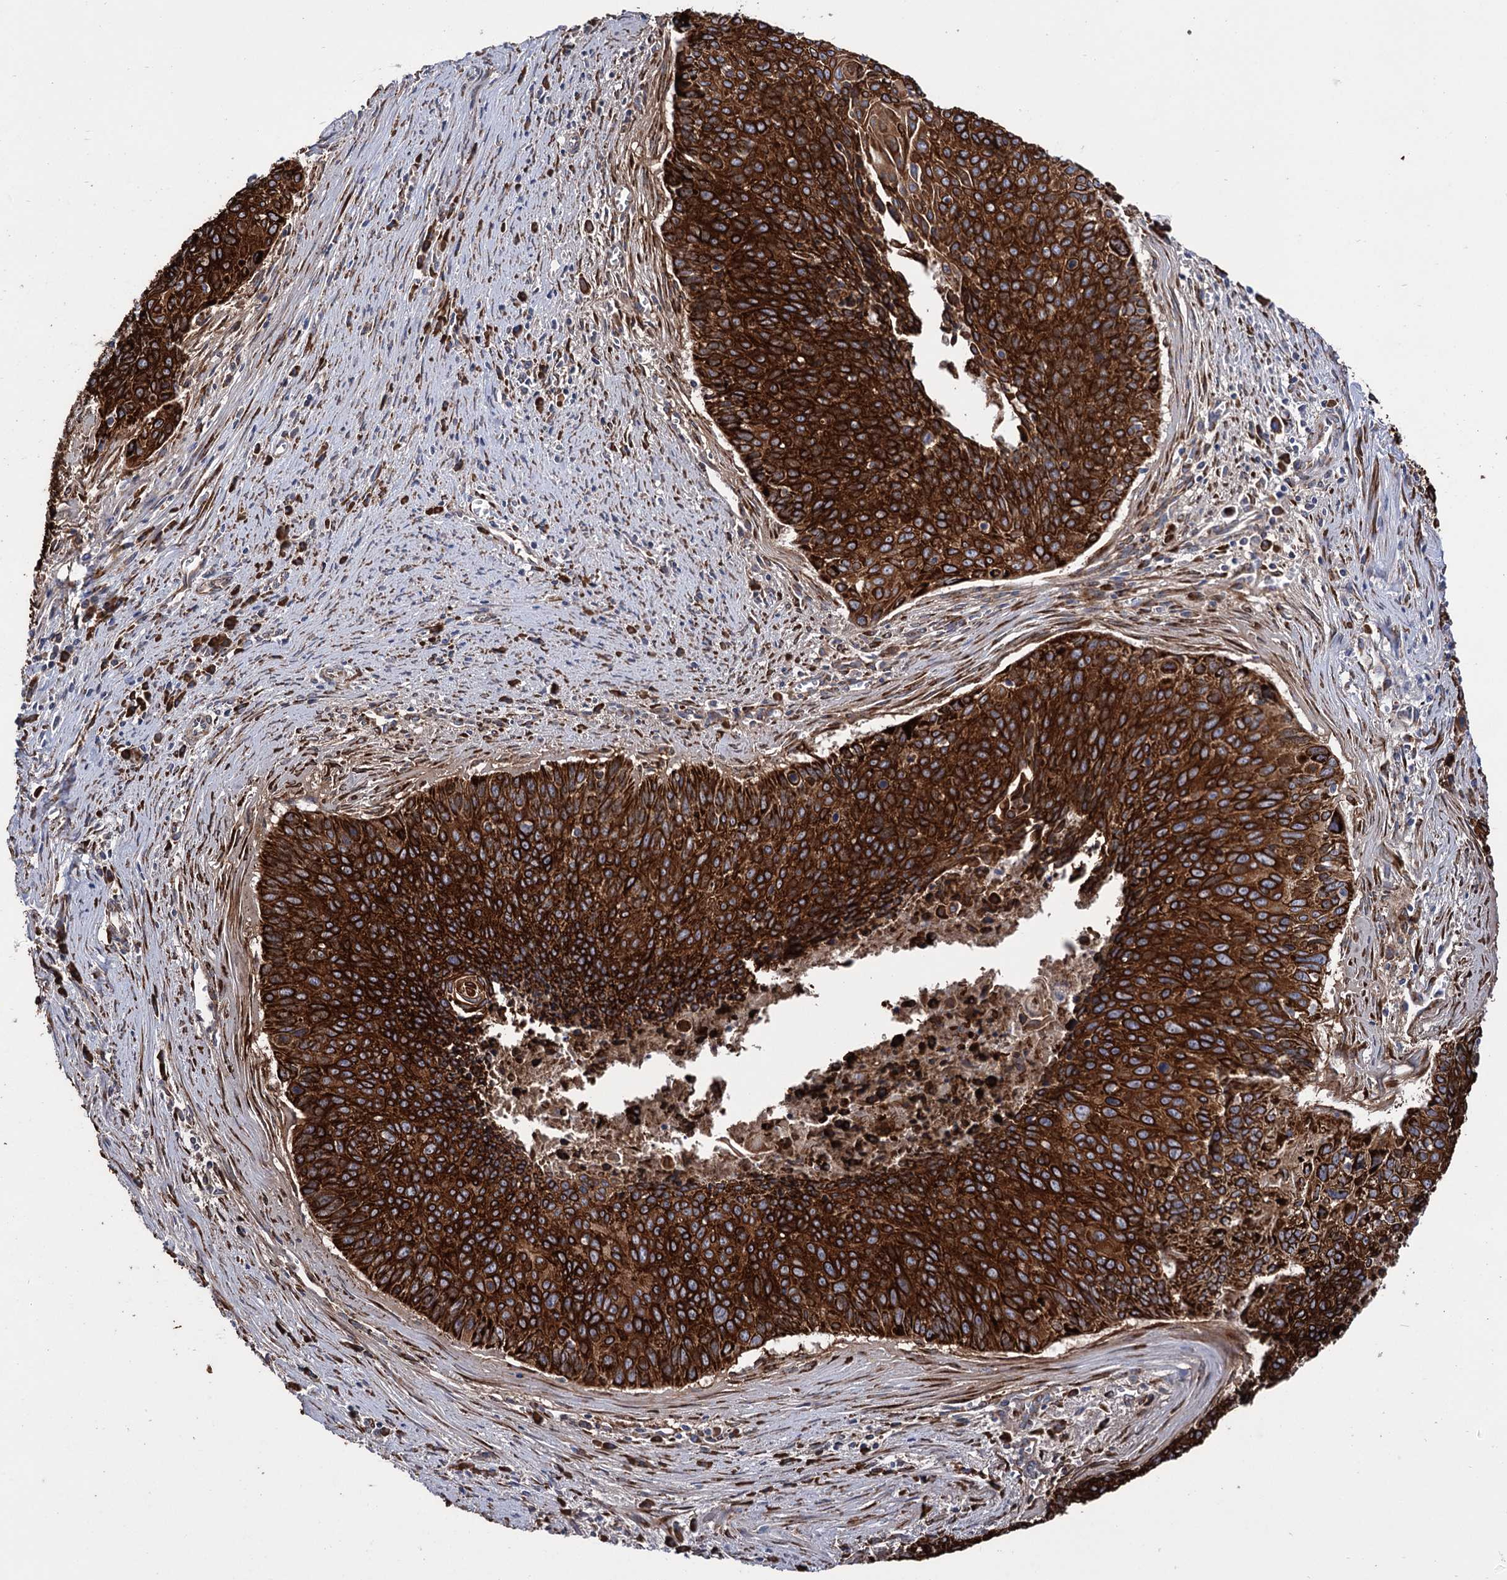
{"staining": {"intensity": "strong", "quantity": ">75%", "location": "cytoplasmic/membranous"}, "tissue": "cervical cancer", "cell_type": "Tumor cells", "image_type": "cancer", "snomed": [{"axis": "morphology", "description": "Squamous cell carcinoma, NOS"}, {"axis": "topography", "description": "Cervix"}], "caption": "Immunohistochemistry (IHC) (DAB) staining of squamous cell carcinoma (cervical) demonstrates strong cytoplasmic/membranous protein staining in about >75% of tumor cells. The staining is performed using DAB brown chromogen to label protein expression. The nuclei are counter-stained blue using hematoxylin.", "gene": "CDAN1", "patient": {"sex": "female", "age": 55}}